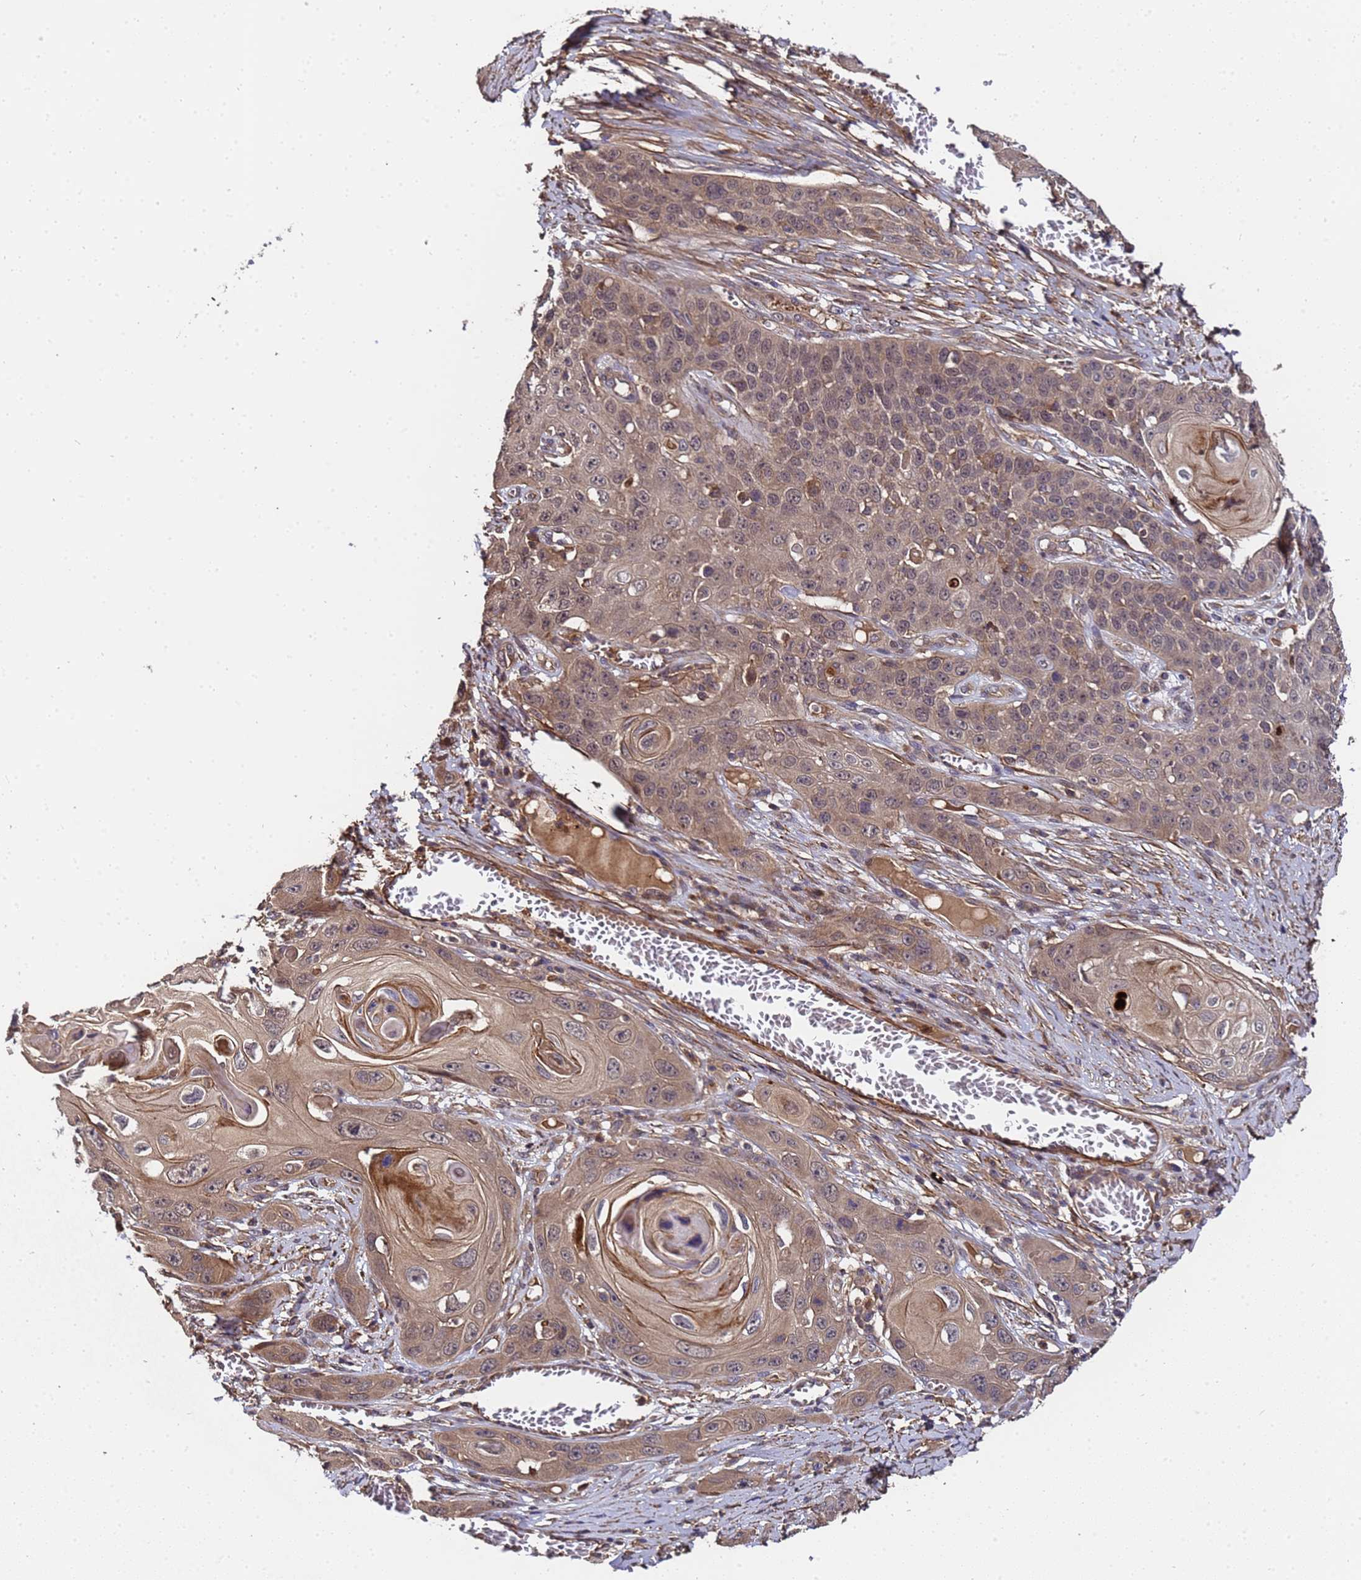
{"staining": {"intensity": "weak", "quantity": ">75%", "location": "cytoplasmic/membranous,nuclear"}, "tissue": "skin cancer", "cell_type": "Tumor cells", "image_type": "cancer", "snomed": [{"axis": "morphology", "description": "Squamous cell carcinoma, NOS"}, {"axis": "topography", "description": "Skin"}], "caption": "DAB immunohistochemical staining of squamous cell carcinoma (skin) displays weak cytoplasmic/membranous and nuclear protein expression in about >75% of tumor cells.", "gene": "GSTCD", "patient": {"sex": "male", "age": 55}}